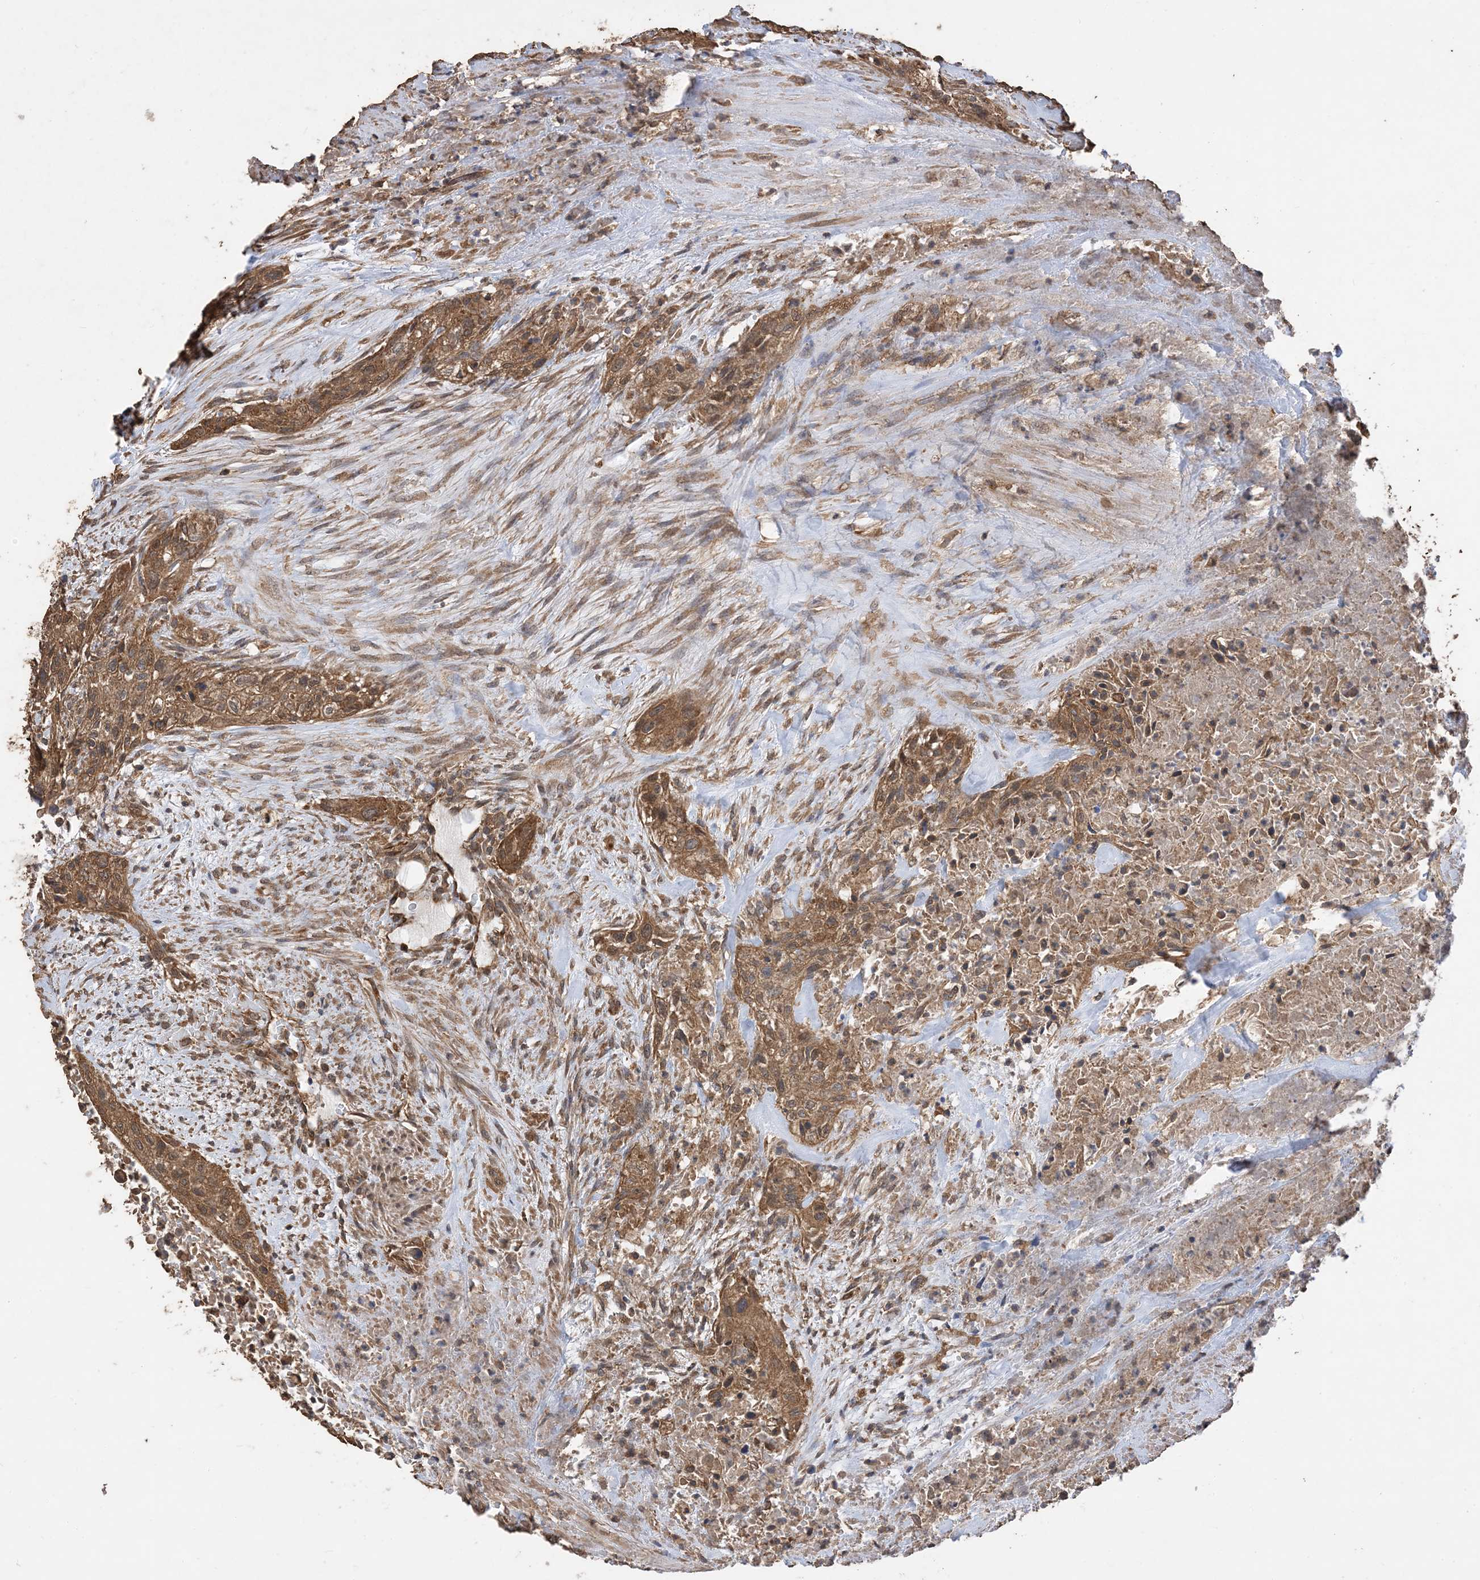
{"staining": {"intensity": "moderate", "quantity": ">75%", "location": "cytoplasmic/membranous"}, "tissue": "urothelial cancer", "cell_type": "Tumor cells", "image_type": "cancer", "snomed": [{"axis": "morphology", "description": "Urothelial carcinoma, High grade"}, {"axis": "topography", "description": "Urinary bladder"}], "caption": "Brown immunohistochemical staining in human urothelial carcinoma (high-grade) reveals moderate cytoplasmic/membranous positivity in about >75% of tumor cells. The staining was performed using DAB to visualize the protein expression in brown, while the nuclei were stained in blue with hematoxylin (Magnification: 20x).", "gene": "ZKSCAN5", "patient": {"sex": "male", "age": 35}}